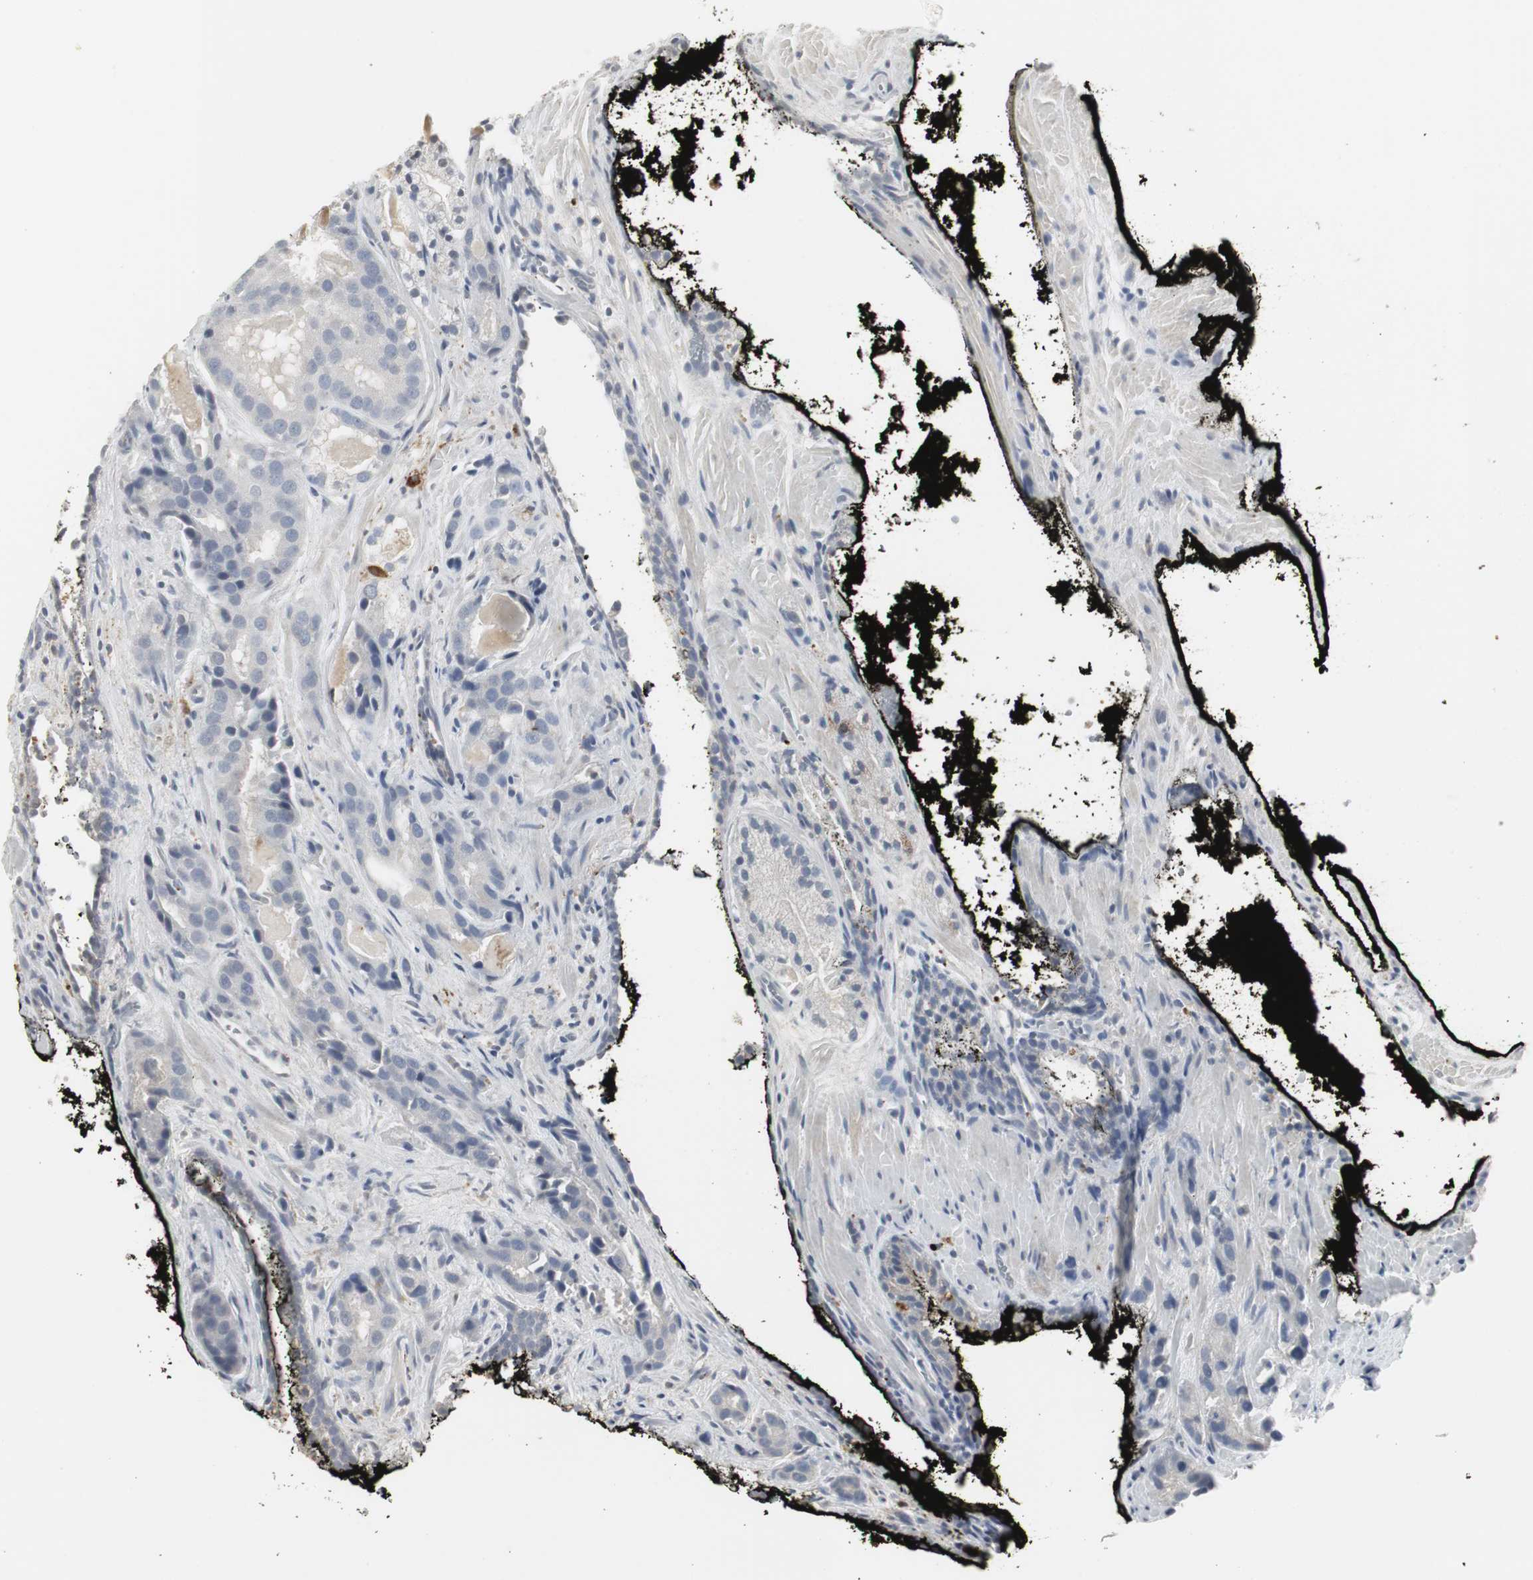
{"staining": {"intensity": "negative", "quantity": "none", "location": "none"}, "tissue": "prostate cancer", "cell_type": "Tumor cells", "image_type": "cancer", "snomed": [{"axis": "morphology", "description": "Adenocarcinoma, High grade"}, {"axis": "topography", "description": "Prostate"}], "caption": "Immunohistochemical staining of human prostate cancer exhibits no significant expression in tumor cells.", "gene": "PI15", "patient": {"sex": "male", "age": 58}}